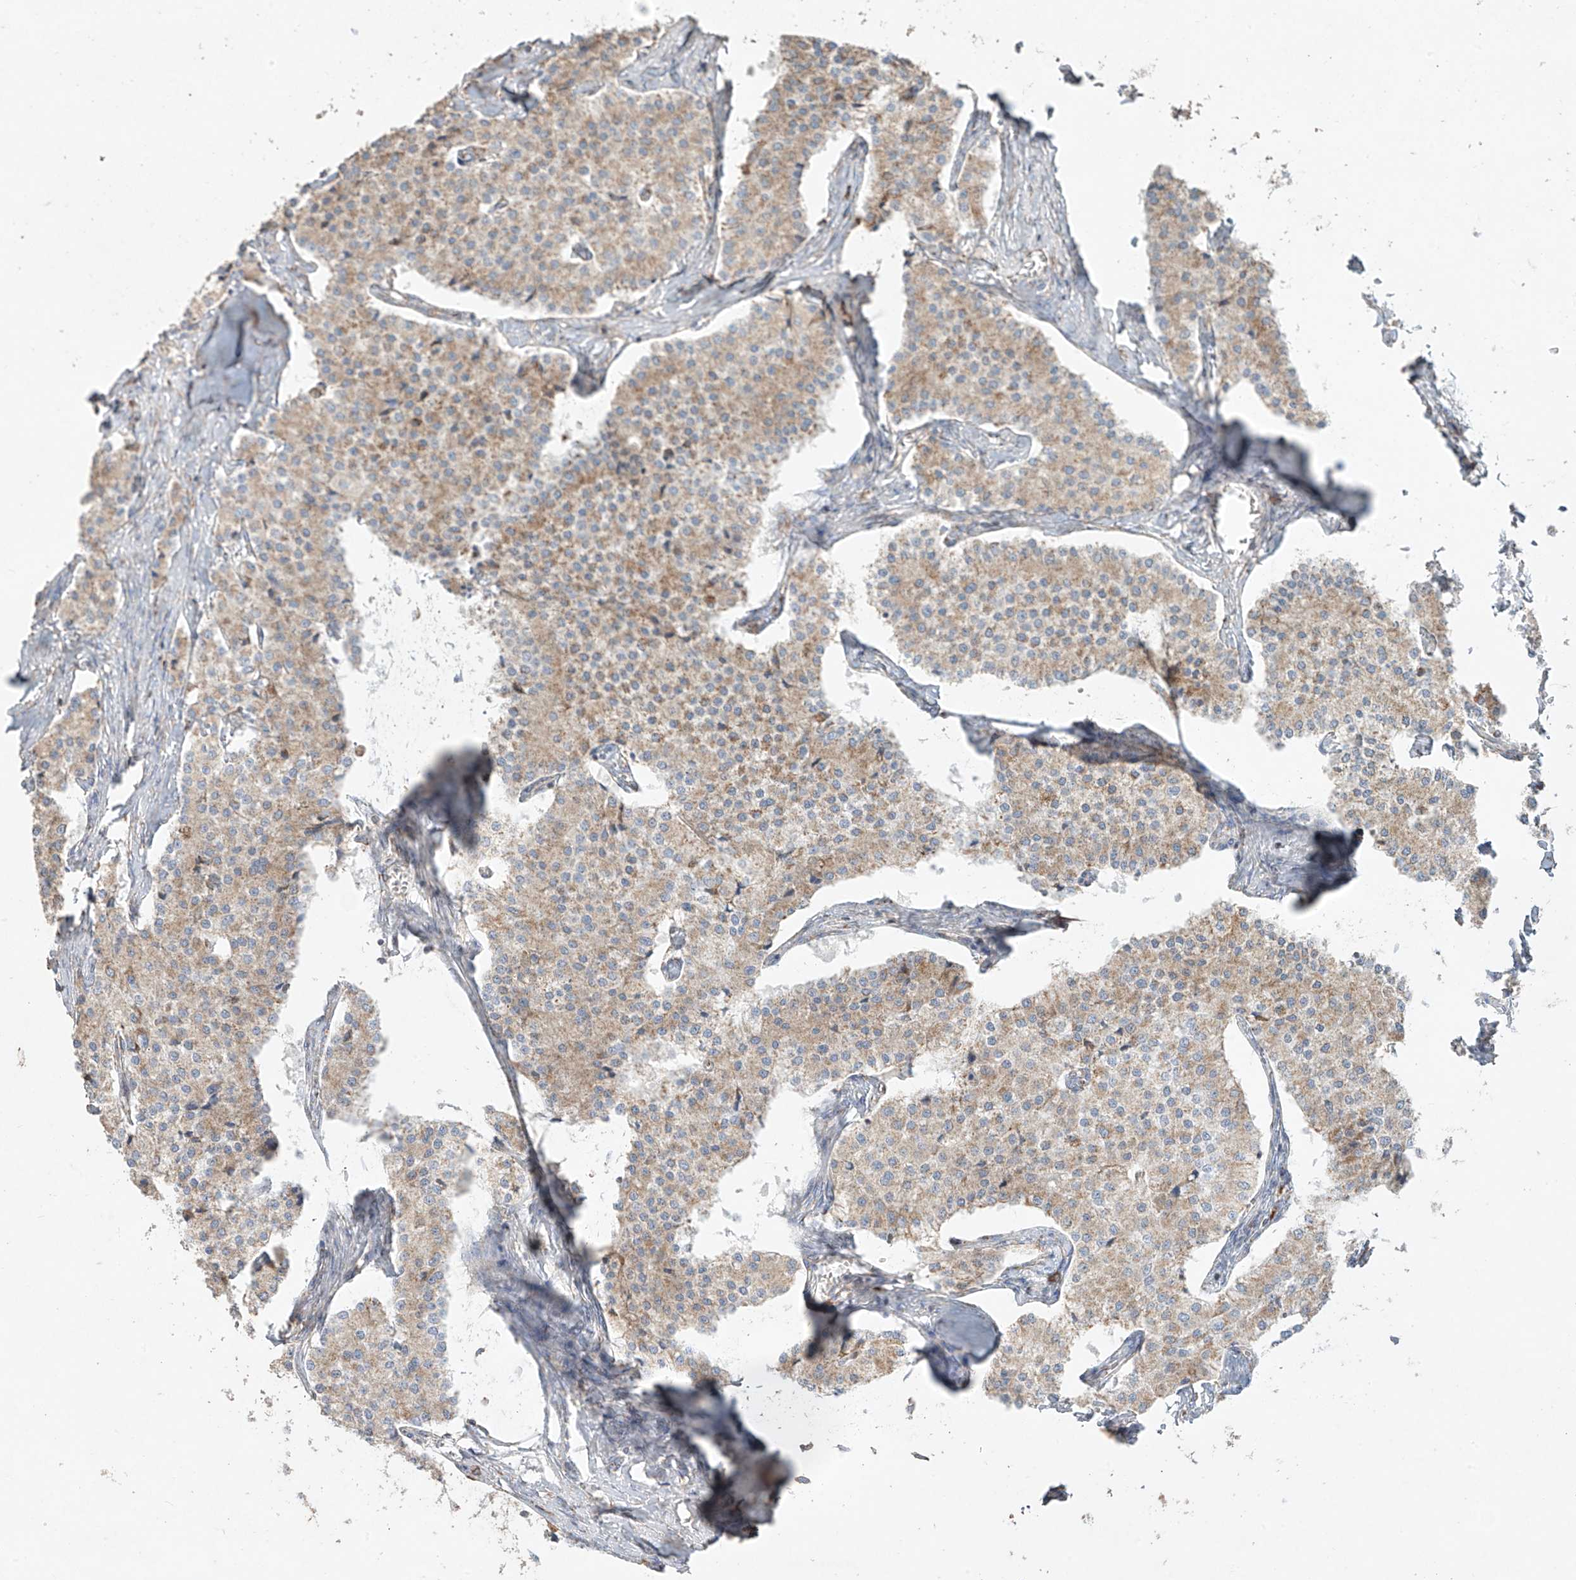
{"staining": {"intensity": "weak", "quantity": ">75%", "location": "cytoplasmic/membranous"}, "tissue": "carcinoid", "cell_type": "Tumor cells", "image_type": "cancer", "snomed": [{"axis": "morphology", "description": "Carcinoid, malignant, NOS"}, {"axis": "topography", "description": "Colon"}], "caption": "Immunohistochemistry (DAB) staining of carcinoid (malignant) demonstrates weak cytoplasmic/membranous protein positivity in approximately >75% of tumor cells.", "gene": "COLGALT2", "patient": {"sex": "female", "age": 52}}